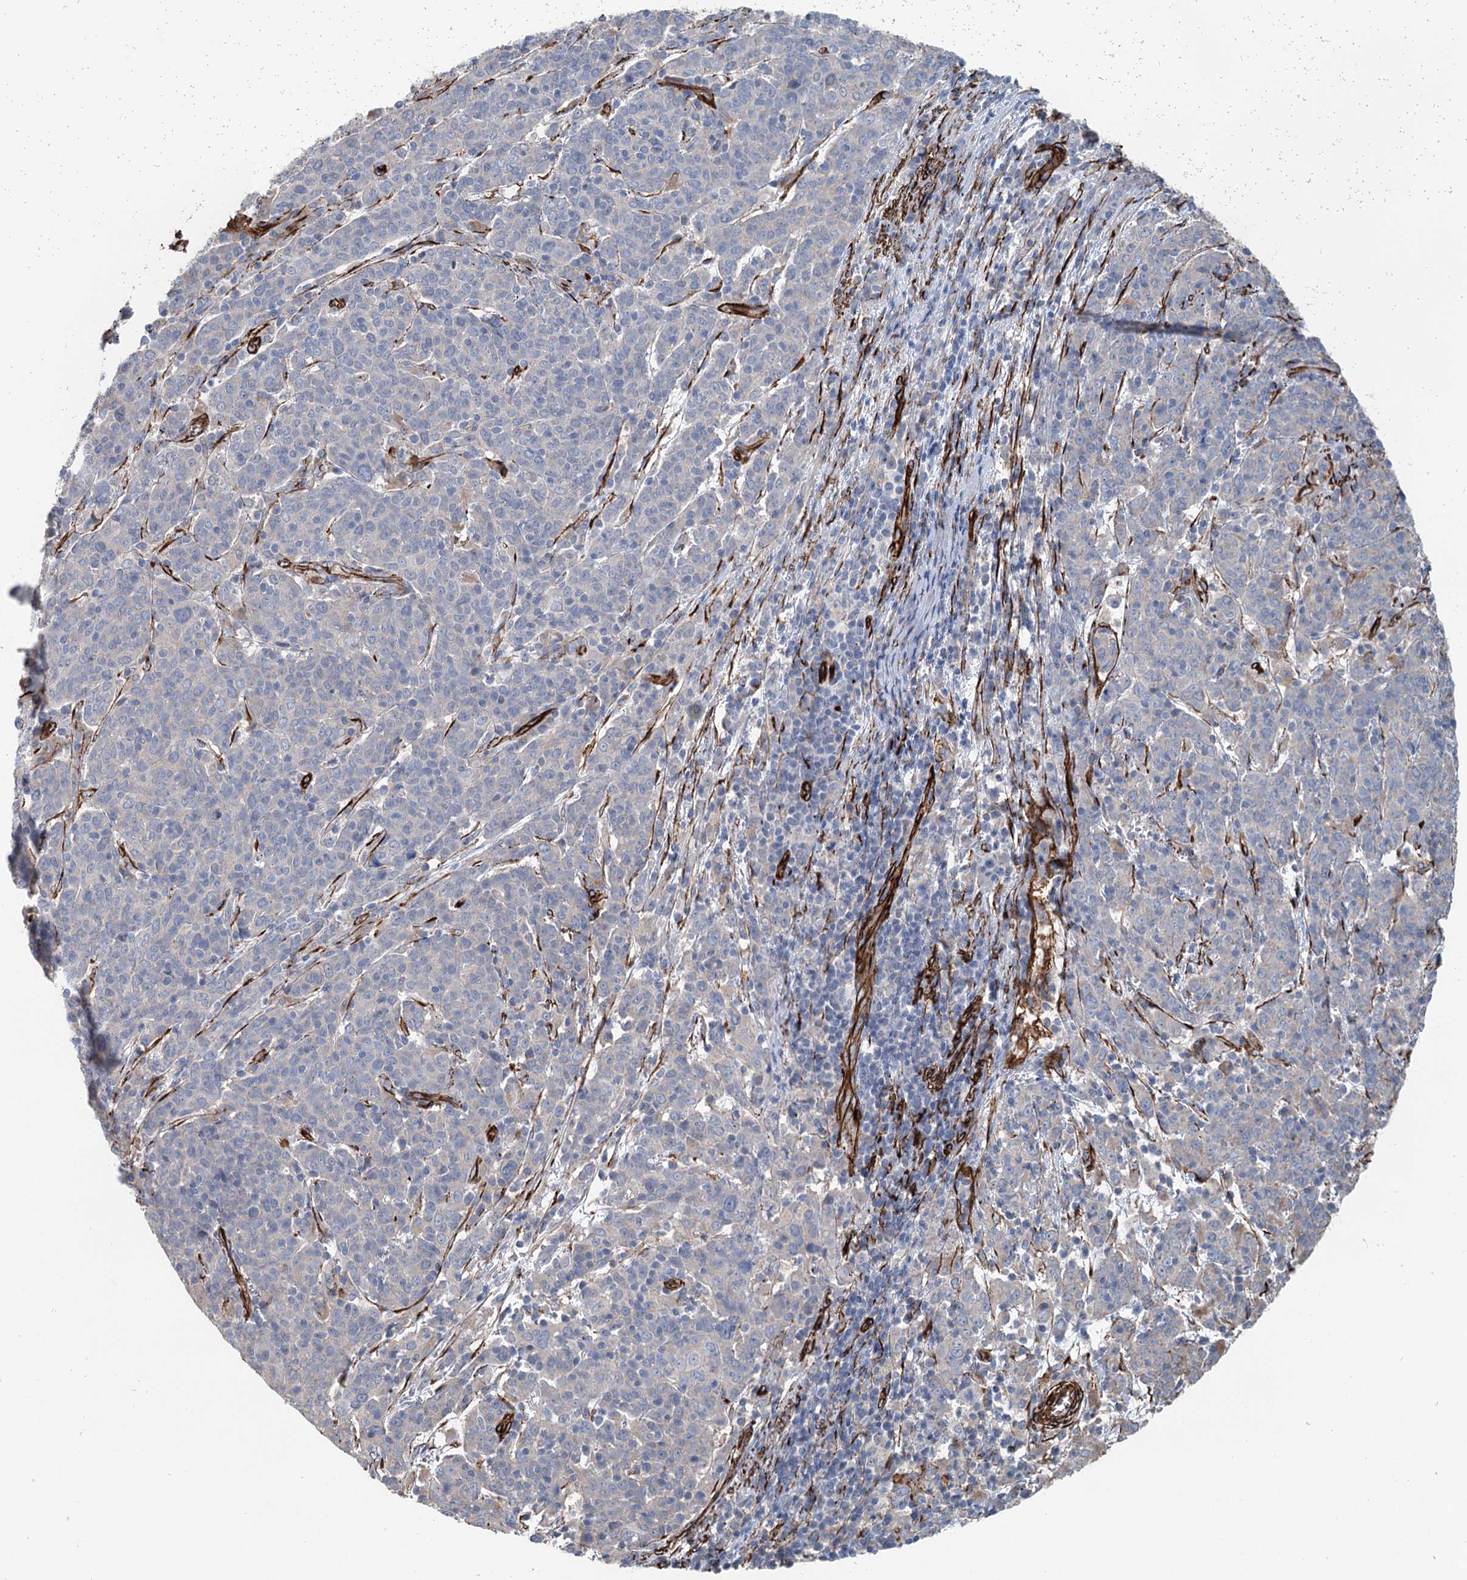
{"staining": {"intensity": "negative", "quantity": "none", "location": "none"}, "tissue": "cervical cancer", "cell_type": "Tumor cells", "image_type": "cancer", "snomed": [{"axis": "morphology", "description": "Squamous cell carcinoma, NOS"}, {"axis": "topography", "description": "Cervix"}], "caption": "Cervical cancer stained for a protein using immunohistochemistry (IHC) exhibits no staining tumor cells.", "gene": "IQSEC1", "patient": {"sex": "female", "age": 67}}